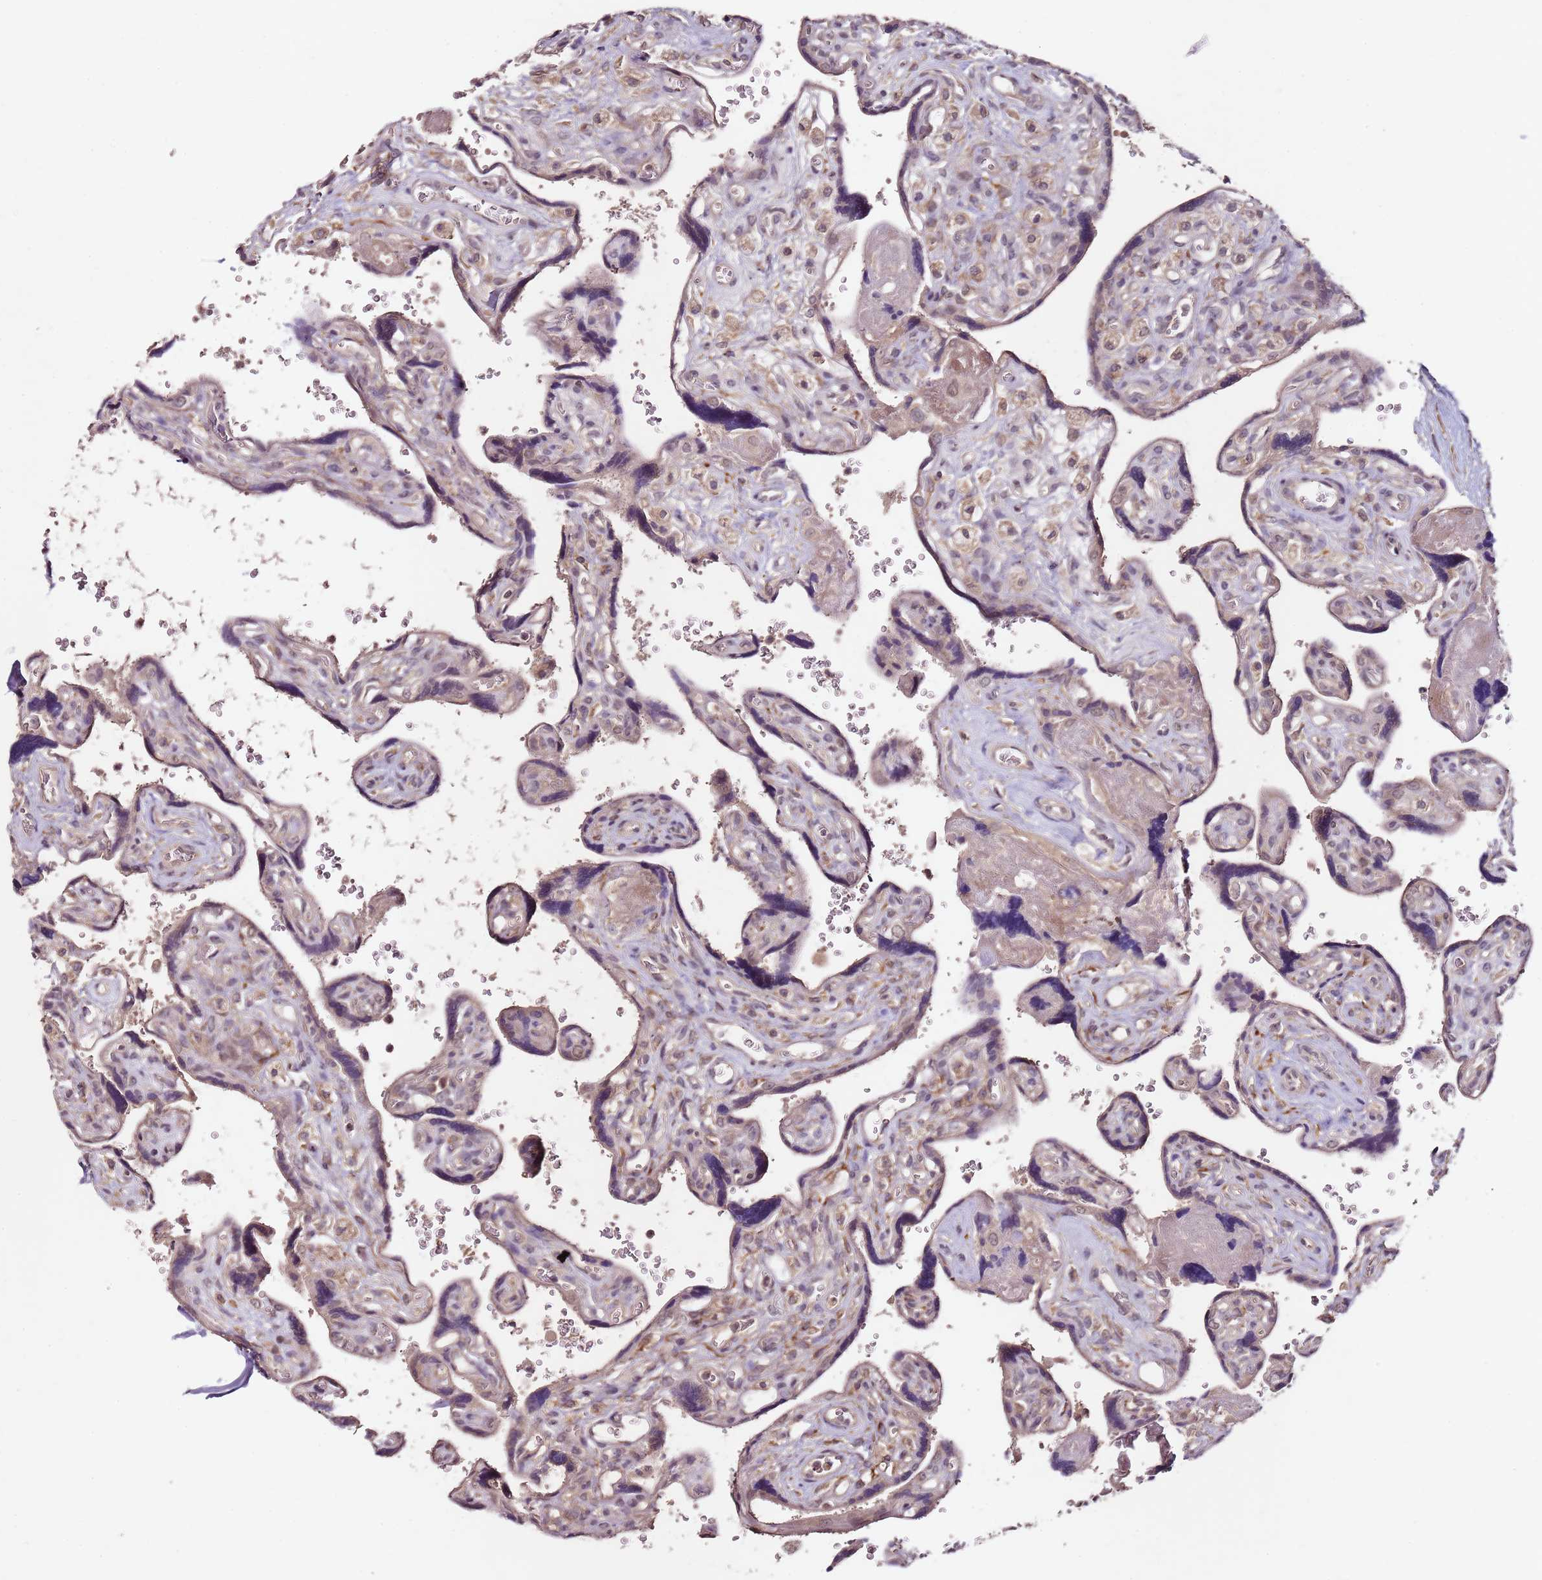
{"staining": {"intensity": "weak", "quantity": "25%-75%", "location": "cytoplasmic/membranous"}, "tissue": "placenta", "cell_type": "Trophoblastic cells", "image_type": "normal", "snomed": [{"axis": "morphology", "description": "Normal tissue, NOS"}, {"axis": "topography", "description": "Placenta"}], "caption": "Human placenta stained with a brown dye demonstrates weak cytoplasmic/membranous positive expression in approximately 25%-75% of trophoblastic cells.", "gene": "LIN37", "patient": {"sex": "female", "age": 39}}